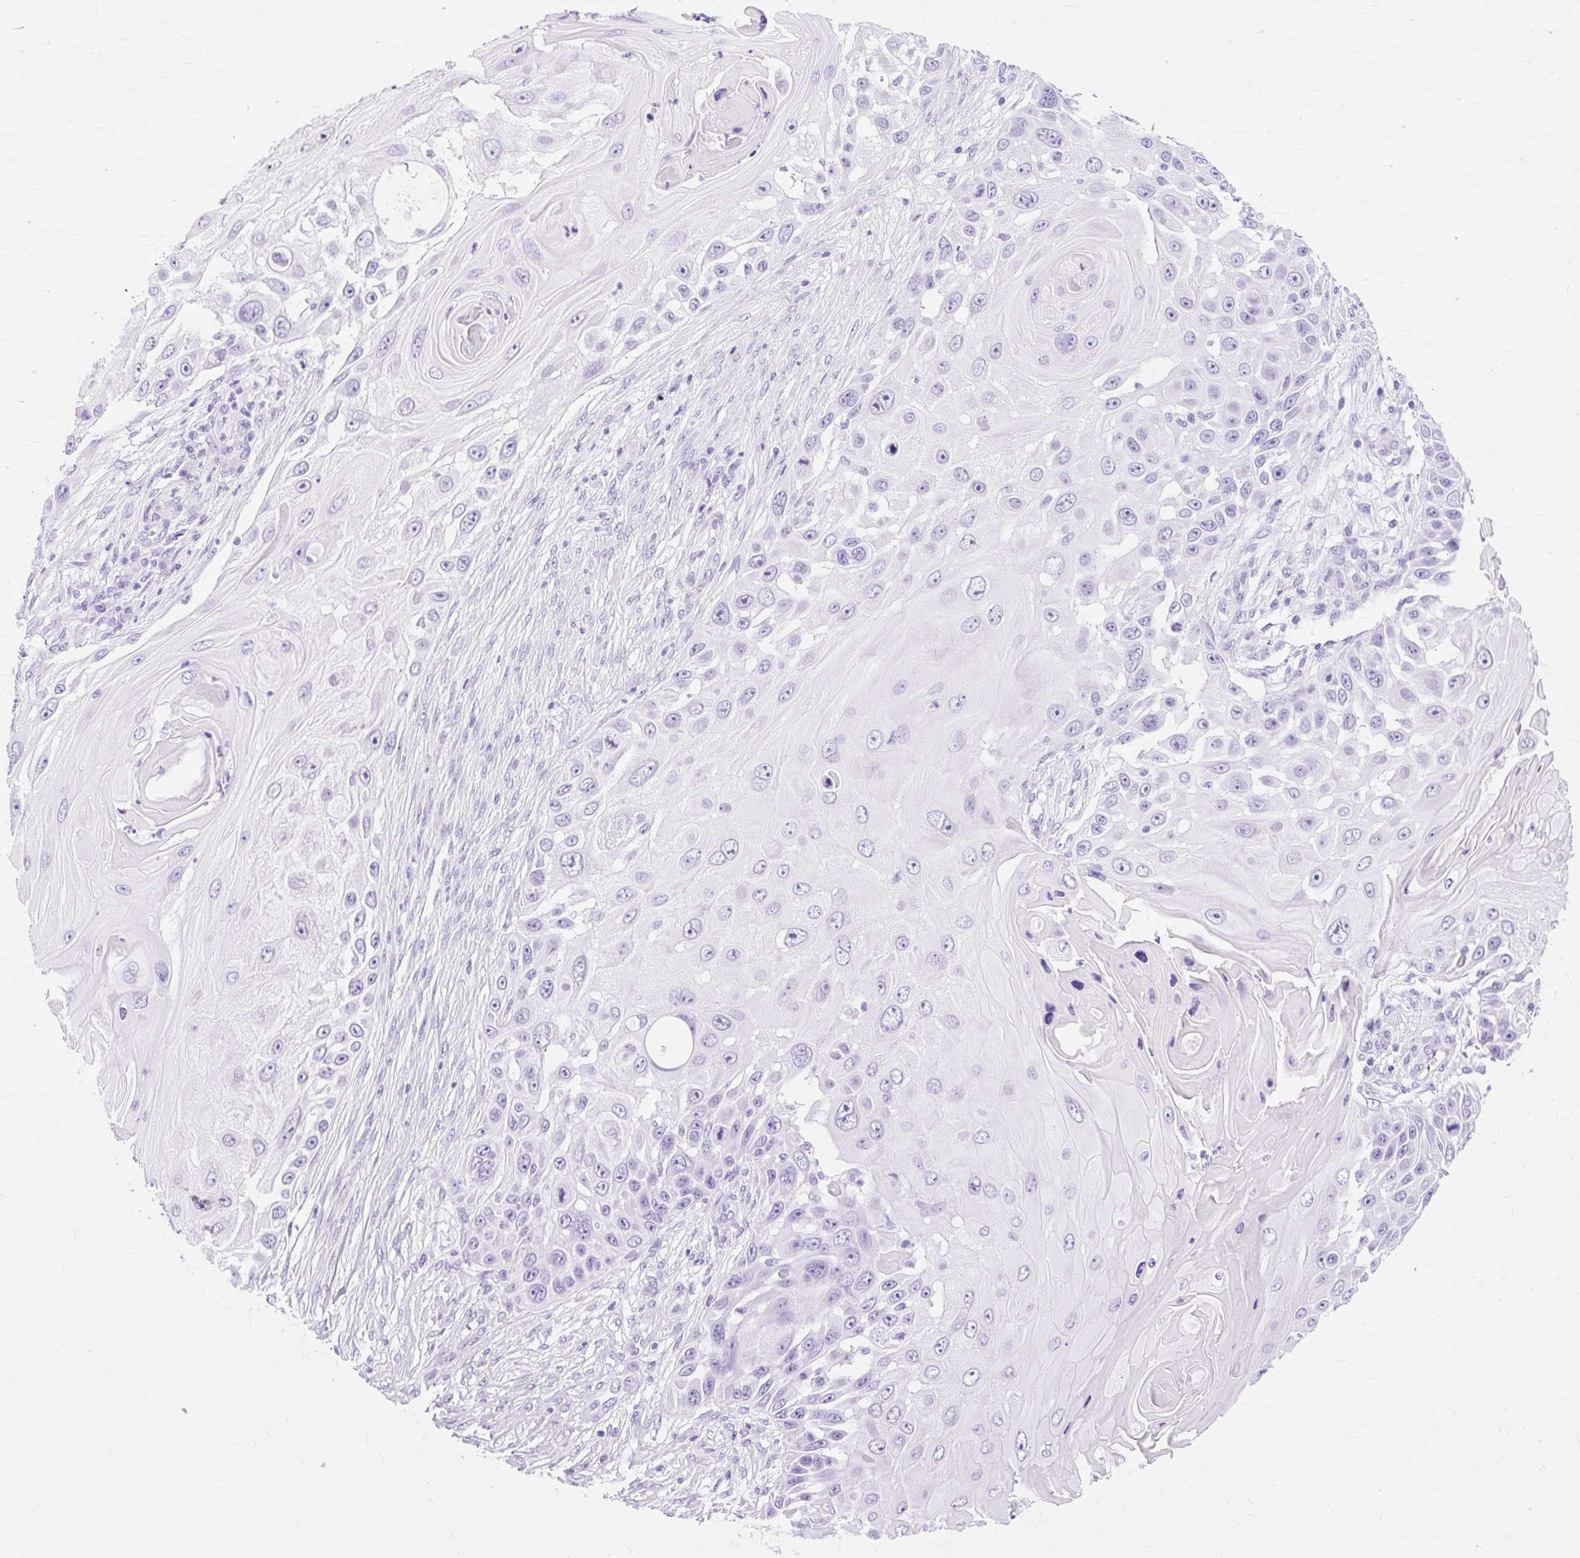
{"staining": {"intensity": "negative", "quantity": "none", "location": "none"}, "tissue": "skin cancer", "cell_type": "Tumor cells", "image_type": "cancer", "snomed": [{"axis": "morphology", "description": "Squamous cell carcinoma, NOS"}, {"axis": "topography", "description": "Skin"}], "caption": "Immunohistochemistry (IHC) image of squamous cell carcinoma (skin) stained for a protein (brown), which exhibits no staining in tumor cells.", "gene": "MBP", "patient": {"sex": "female", "age": 44}}